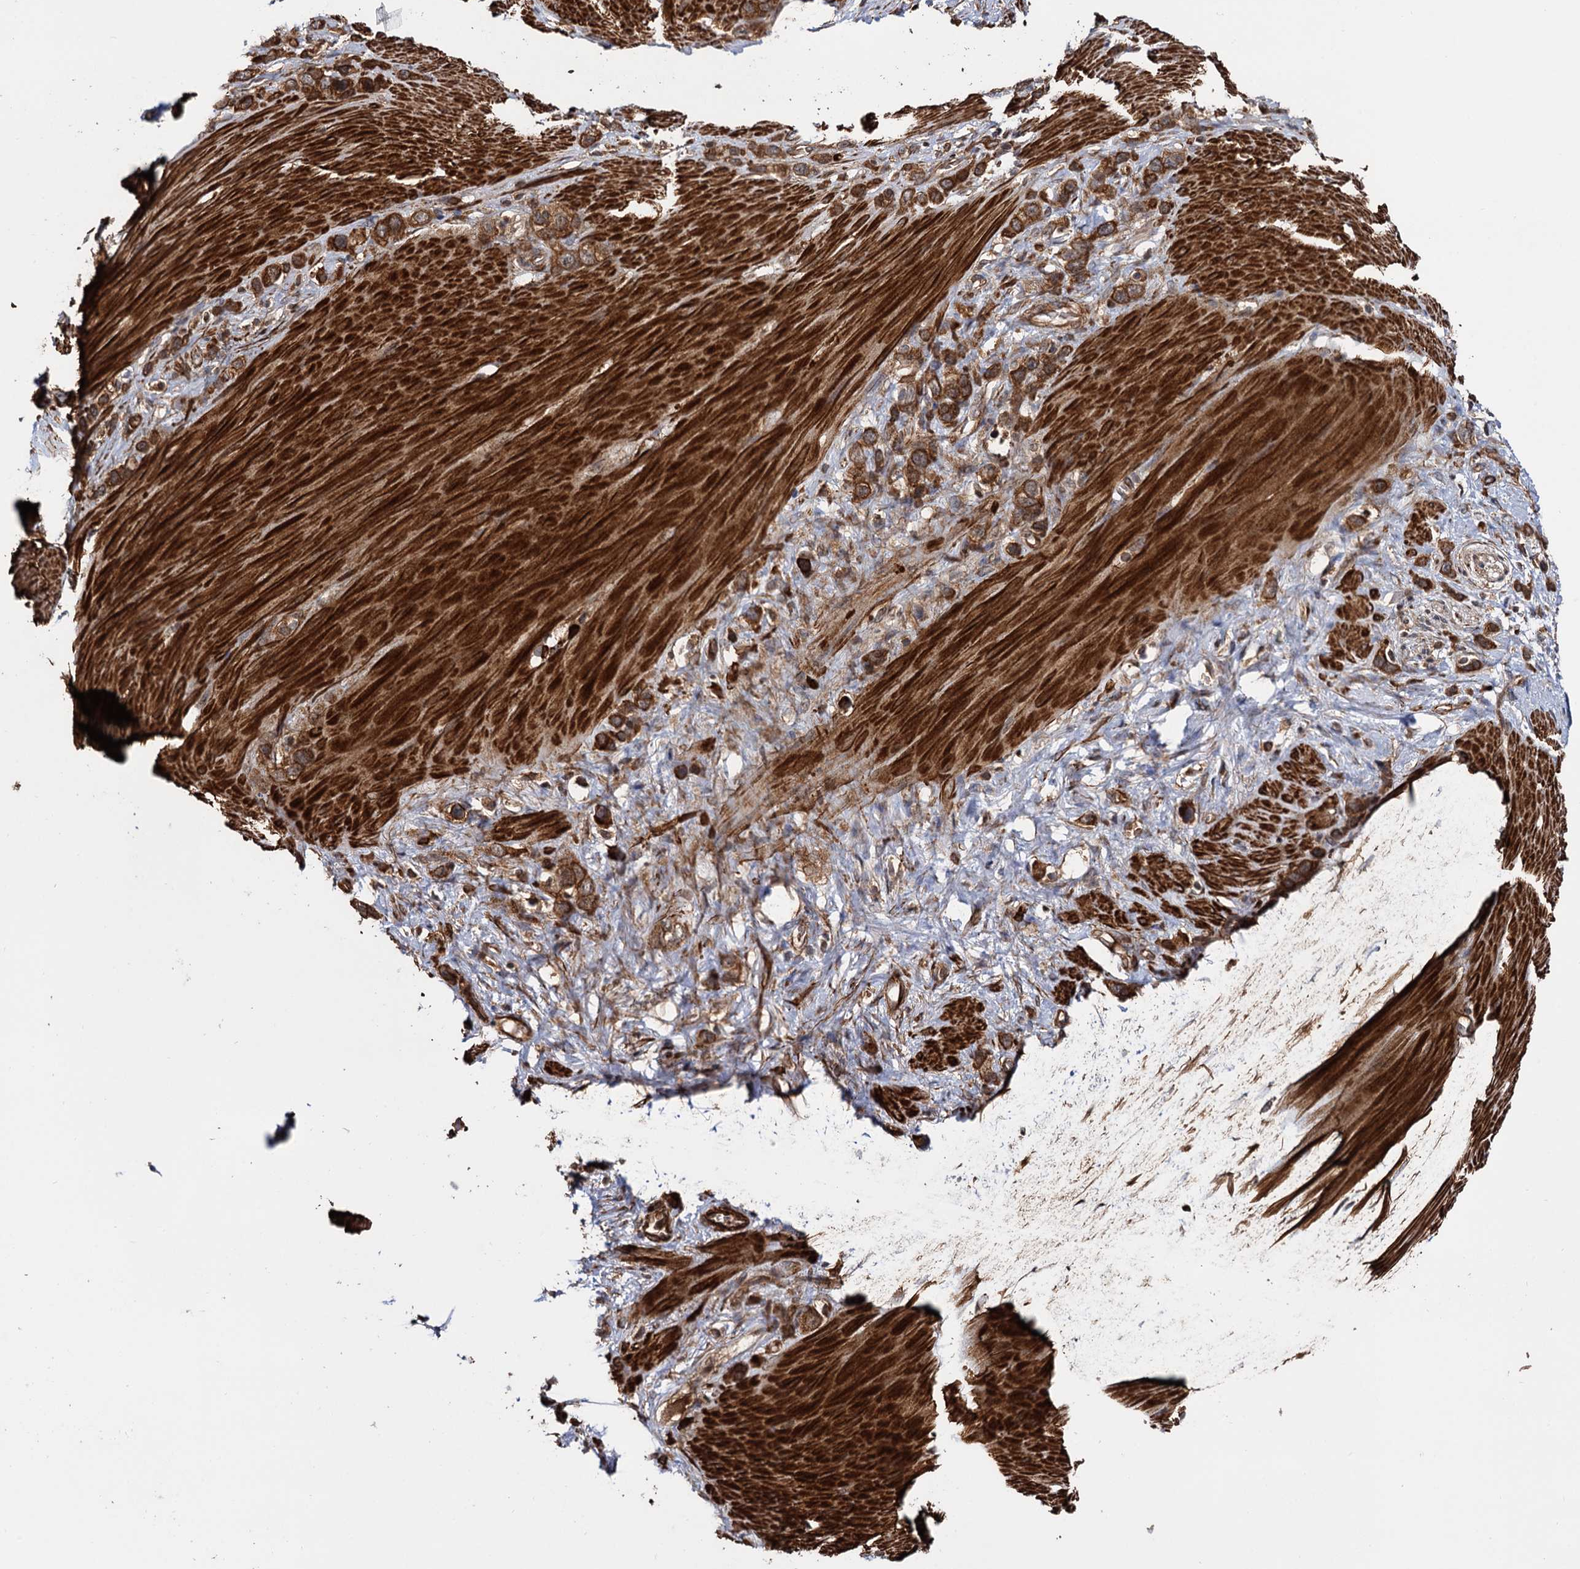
{"staining": {"intensity": "moderate", "quantity": ">75%", "location": "cytoplasmic/membranous"}, "tissue": "stomach cancer", "cell_type": "Tumor cells", "image_type": "cancer", "snomed": [{"axis": "morphology", "description": "Adenocarcinoma, NOS"}, {"axis": "morphology", "description": "Adenocarcinoma, High grade"}, {"axis": "topography", "description": "Stomach, upper"}, {"axis": "topography", "description": "Stomach, lower"}], "caption": "Stomach cancer (high-grade adenocarcinoma) tissue reveals moderate cytoplasmic/membranous positivity in about >75% of tumor cells", "gene": "ATP8B4", "patient": {"sex": "female", "age": 65}}